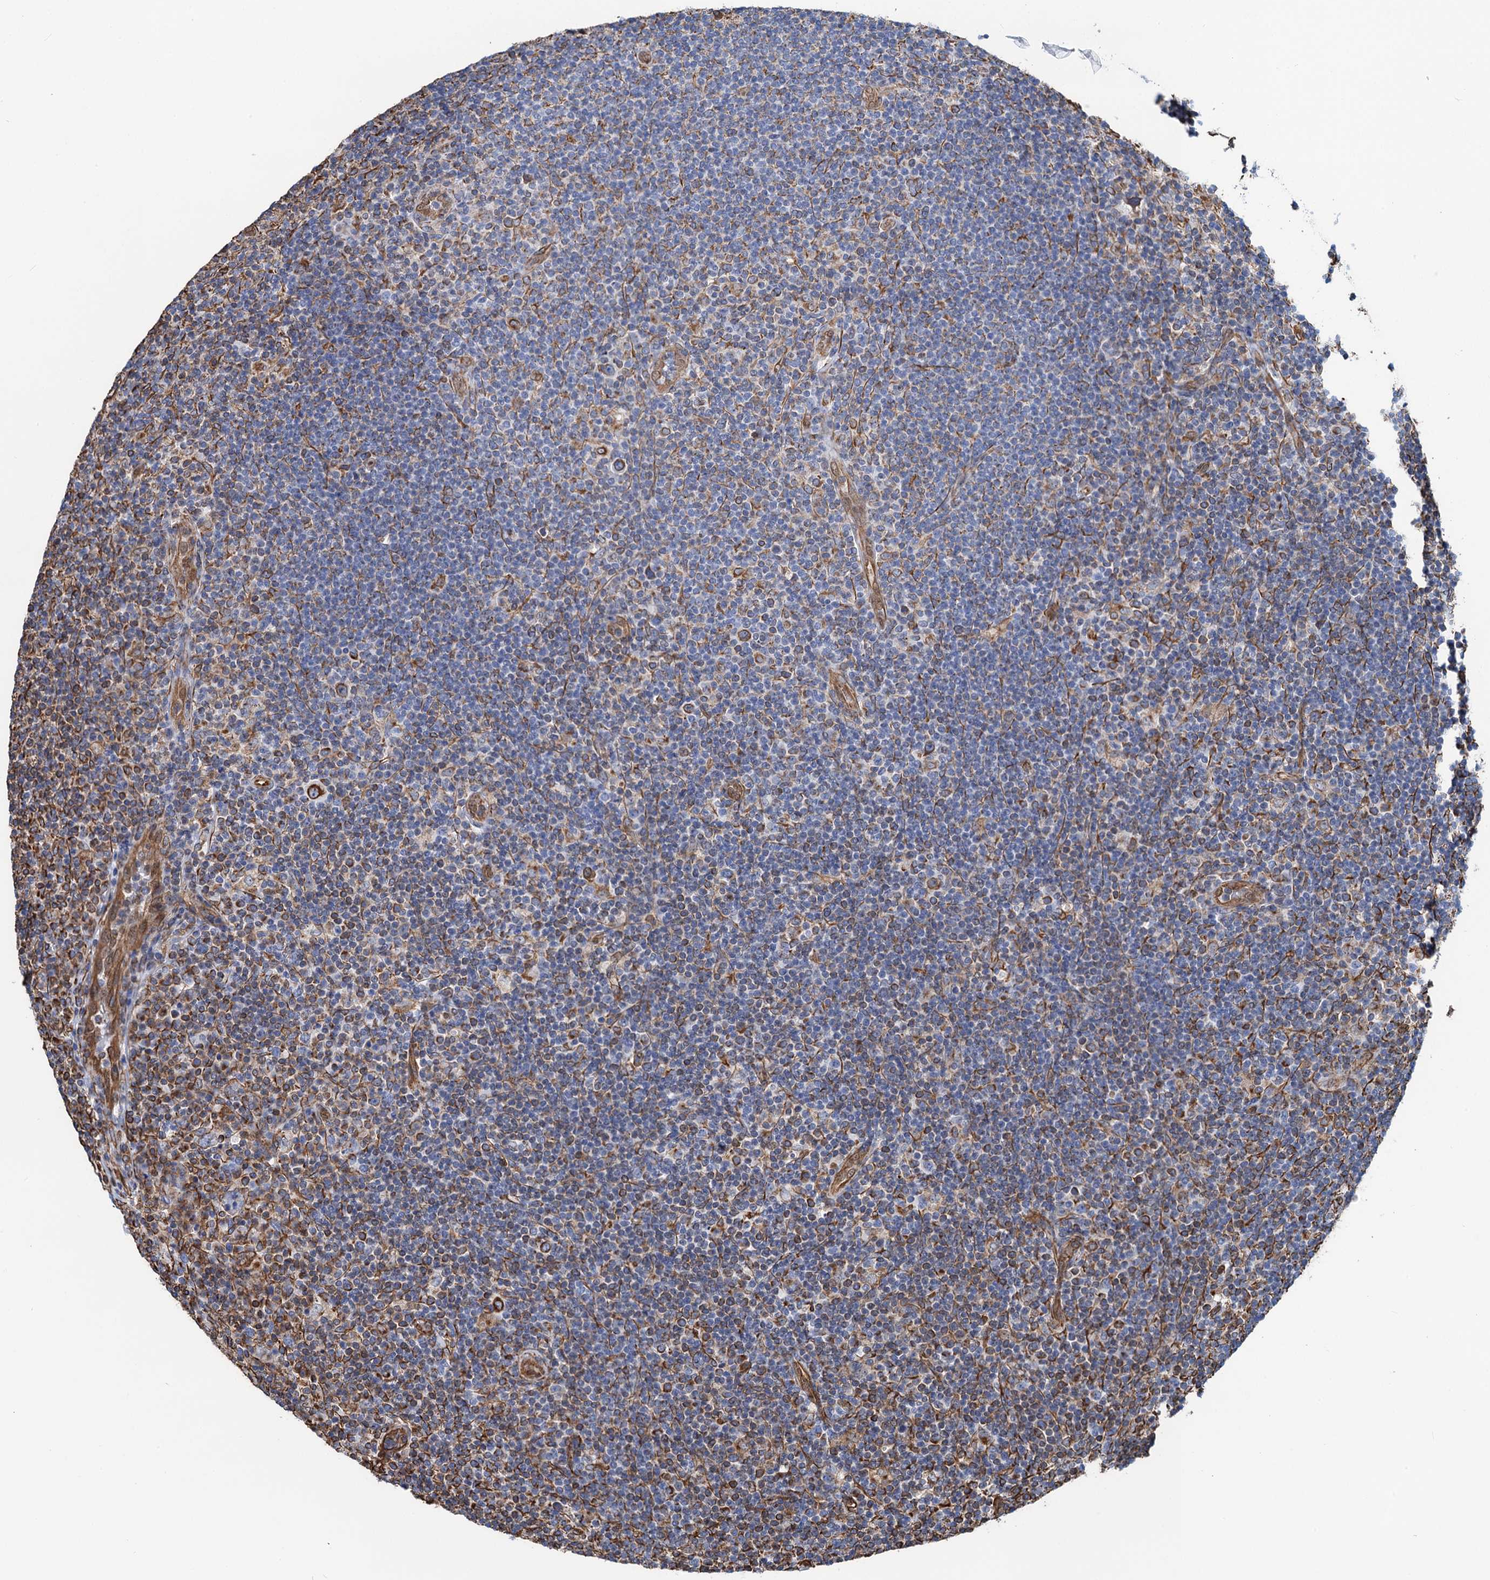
{"staining": {"intensity": "strong", "quantity": ">75%", "location": "cytoplasmic/membranous"}, "tissue": "lymphoma", "cell_type": "Tumor cells", "image_type": "cancer", "snomed": [{"axis": "morphology", "description": "Hodgkin's disease, NOS"}, {"axis": "topography", "description": "Lymph node"}], "caption": "Human lymphoma stained with a protein marker shows strong staining in tumor cells.", "gene": "PGM2", "patient": {"sex": "female", "age": 57}}